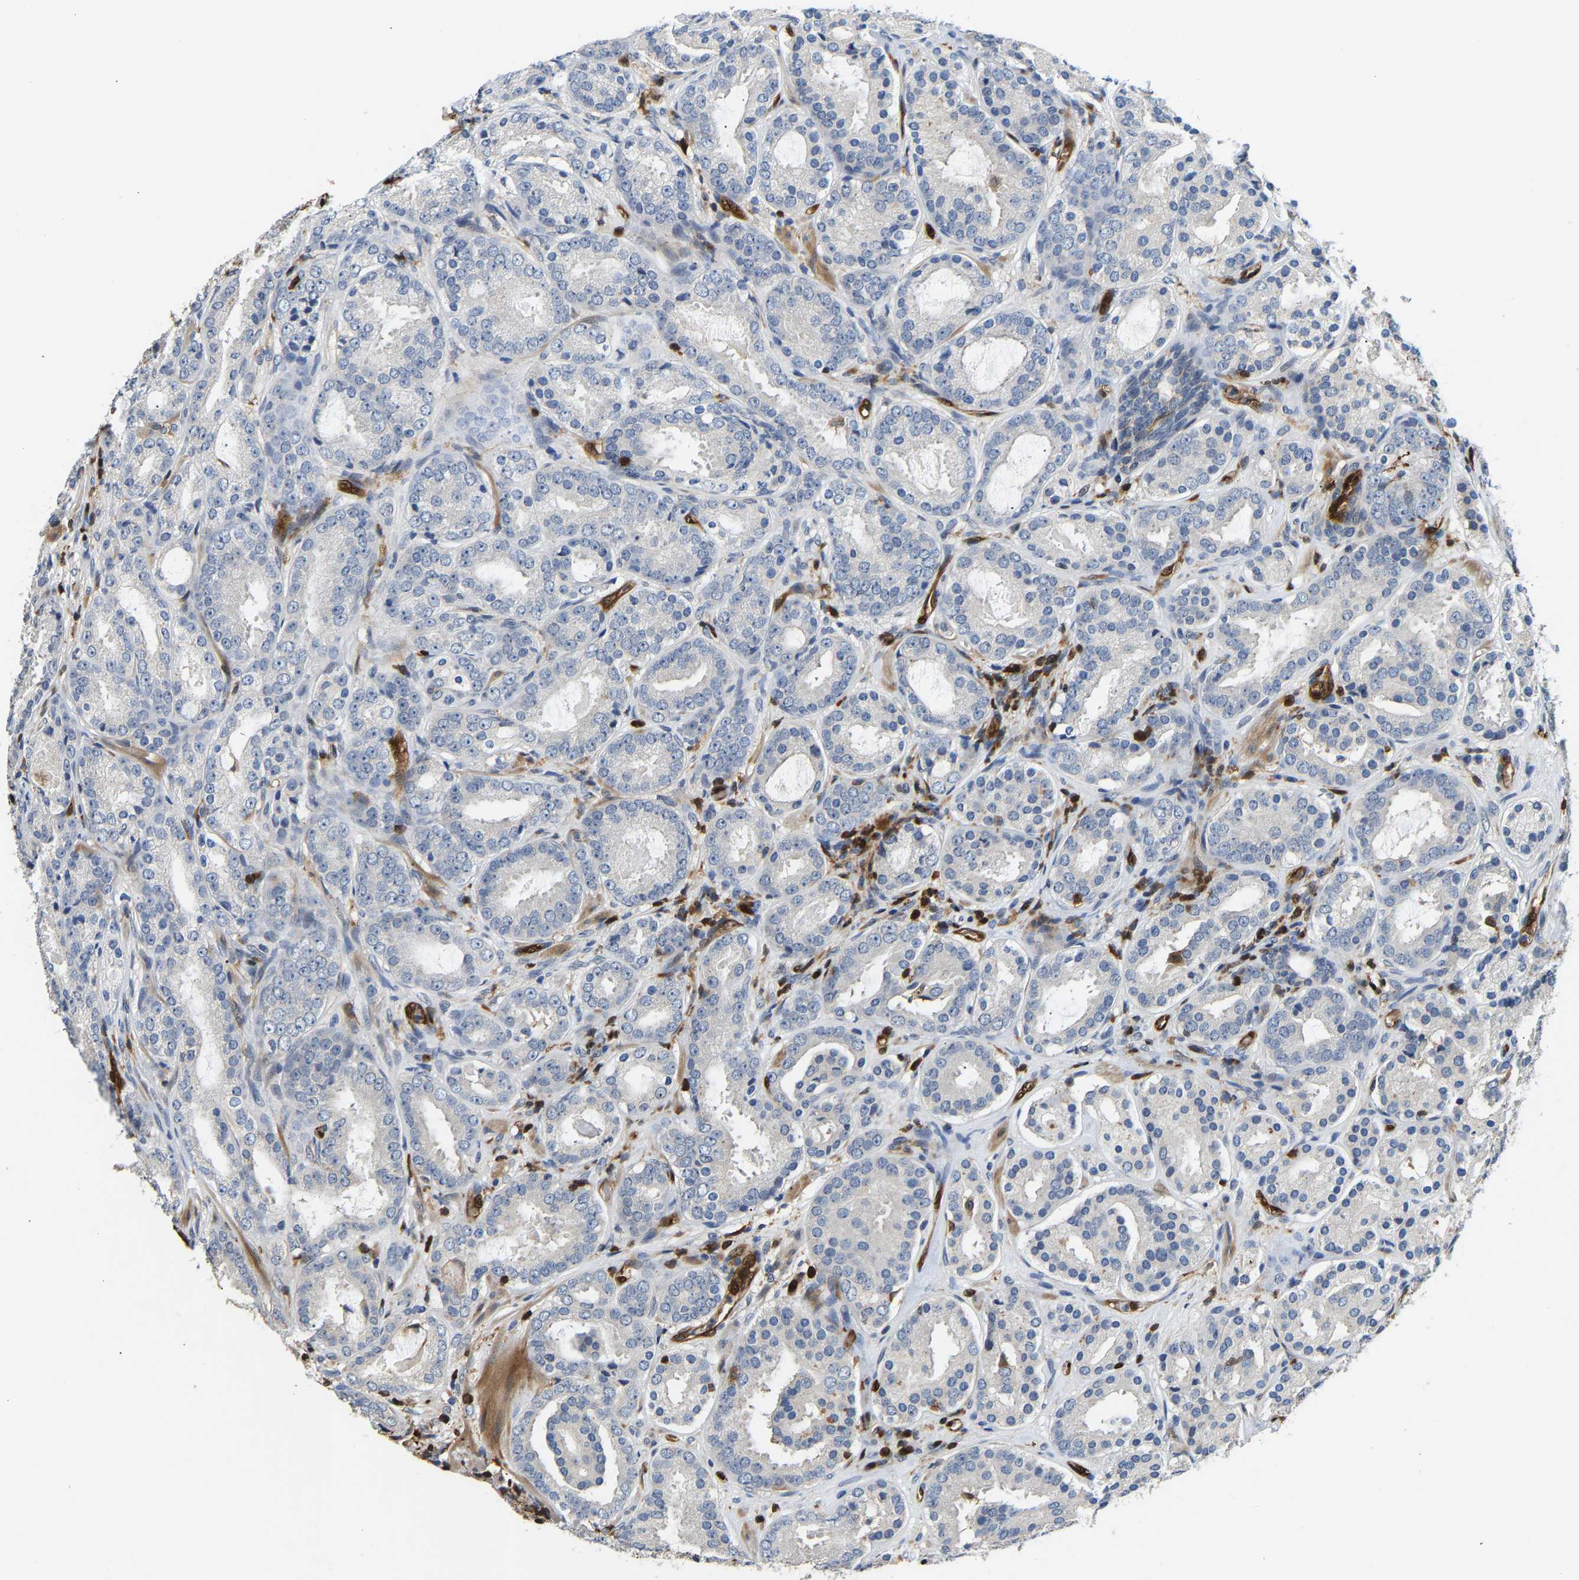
{"staining": {"intensity": "negative", "quantity": "none", "location": "none"}, "tissue": "prostate cancer", "cell_type": "Tumor cells", "image_type": "cancer", "snomed": [{"axis": "morphology", "description": "Adenocarcinoma, Low grade"}, {"axis": "topography", "description": "Prostate"}], "caption": "Tumor cells show no significant expression in prostate low-grade adenocarcinoma. Brightfield microscopy of immunohistochemistry (IHC) stained with DAB (3,3'-diaminobenzidine) (brown) and hematoxylin (blue), captured at high magnification.", "gene": "GIMAP7", "patient": {"sex": "male", "age": 69}}